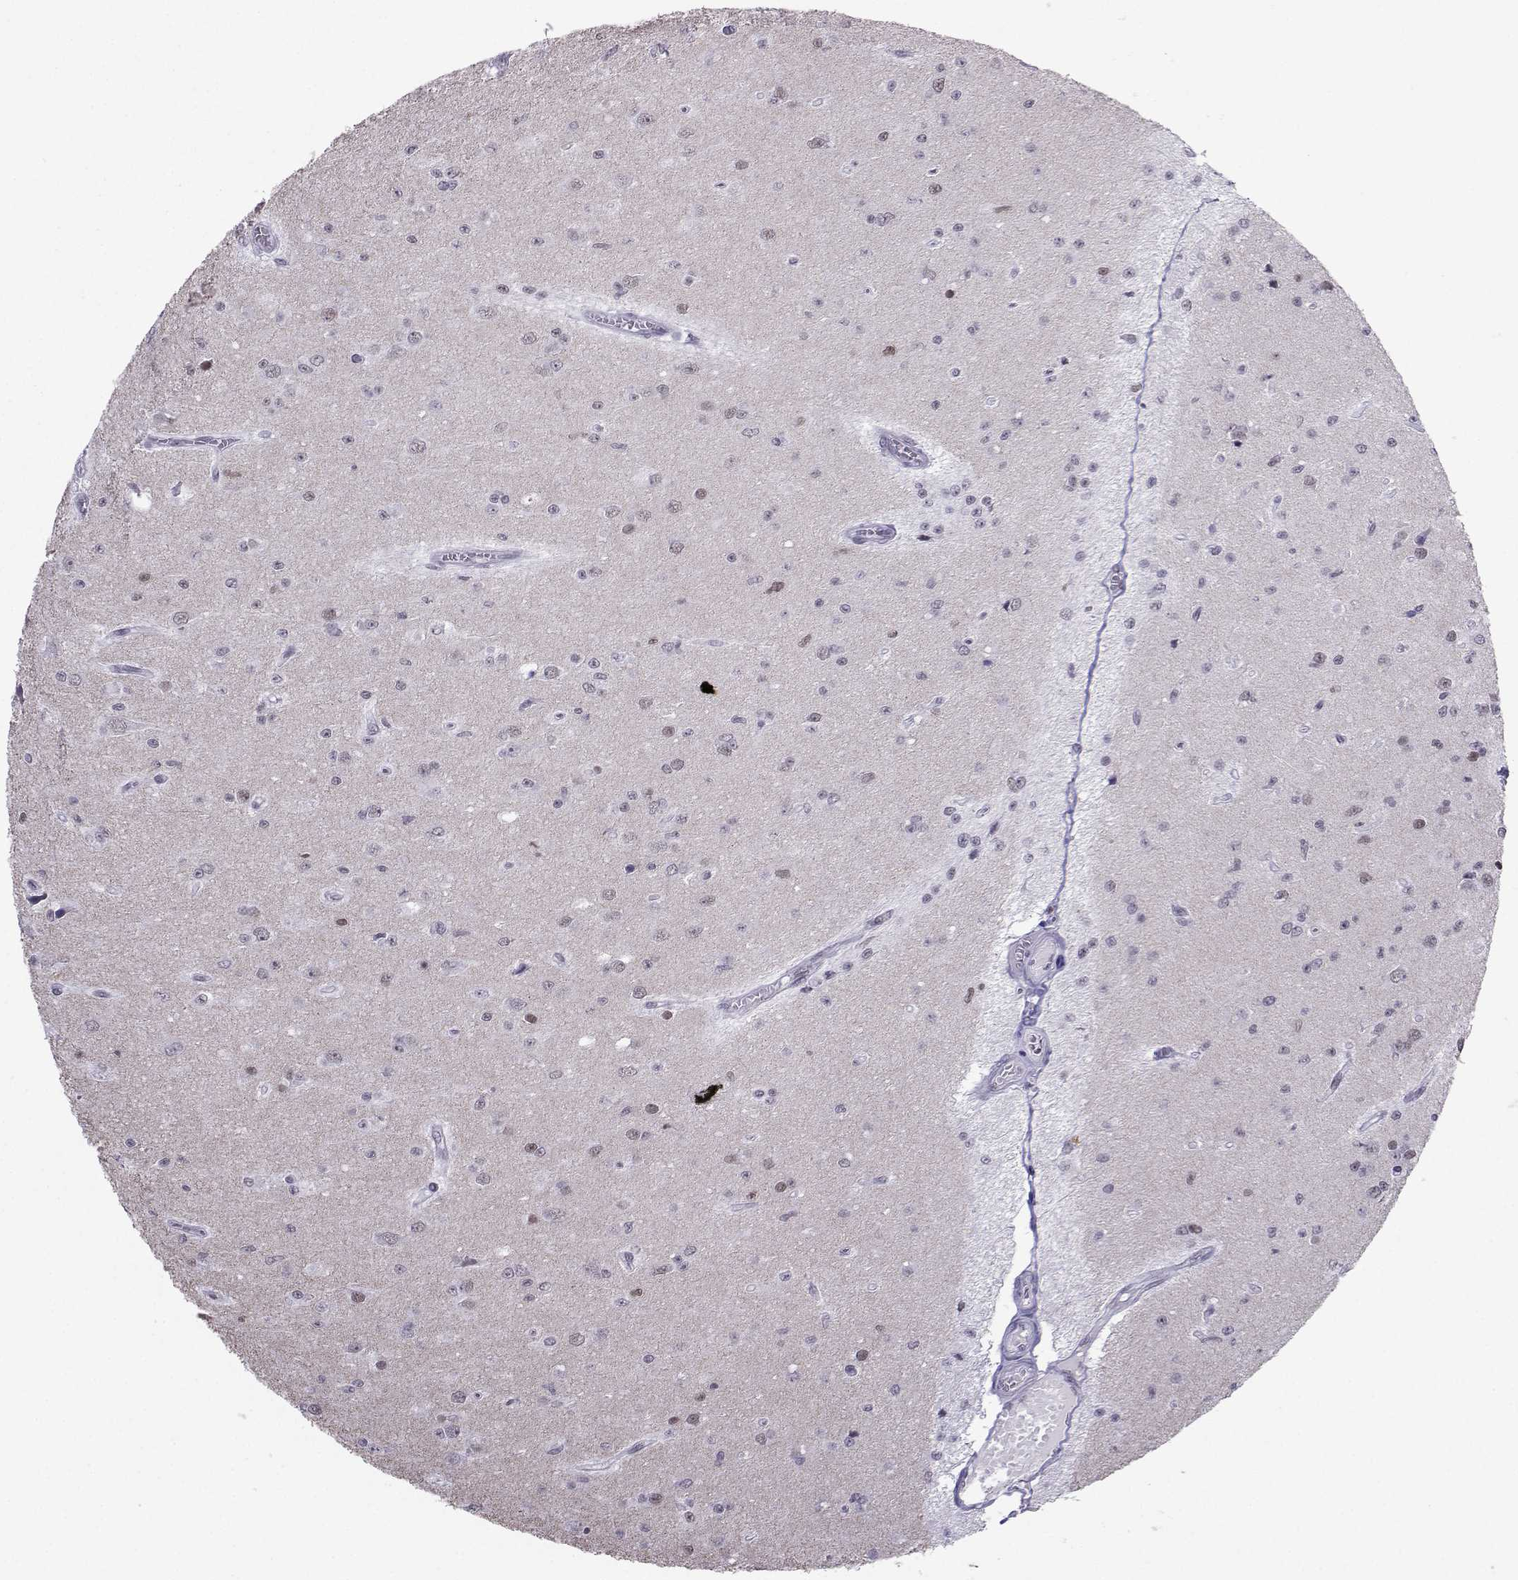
{"staining": {"intensity": "negative", "quantity": "none", "location": "none"}, "tissue": "glioma", "cell_type": "Tumor cells", "image_type": "cancer", "snomed": [{"axis": "morphology", "description": "Glioma, malignant, Low grade"}, {"axis": "topography", "description": "Brain"}], "caption": "Immunohistochemical staining of human malignant glioma (low-grade) reveals no significant expression in tumor cells. (DAB (3,3'-diaminobenzidine) IHC, high magnification).", "gene": "LORICRIN", "patient": {"sex": "female", "age": 45}}